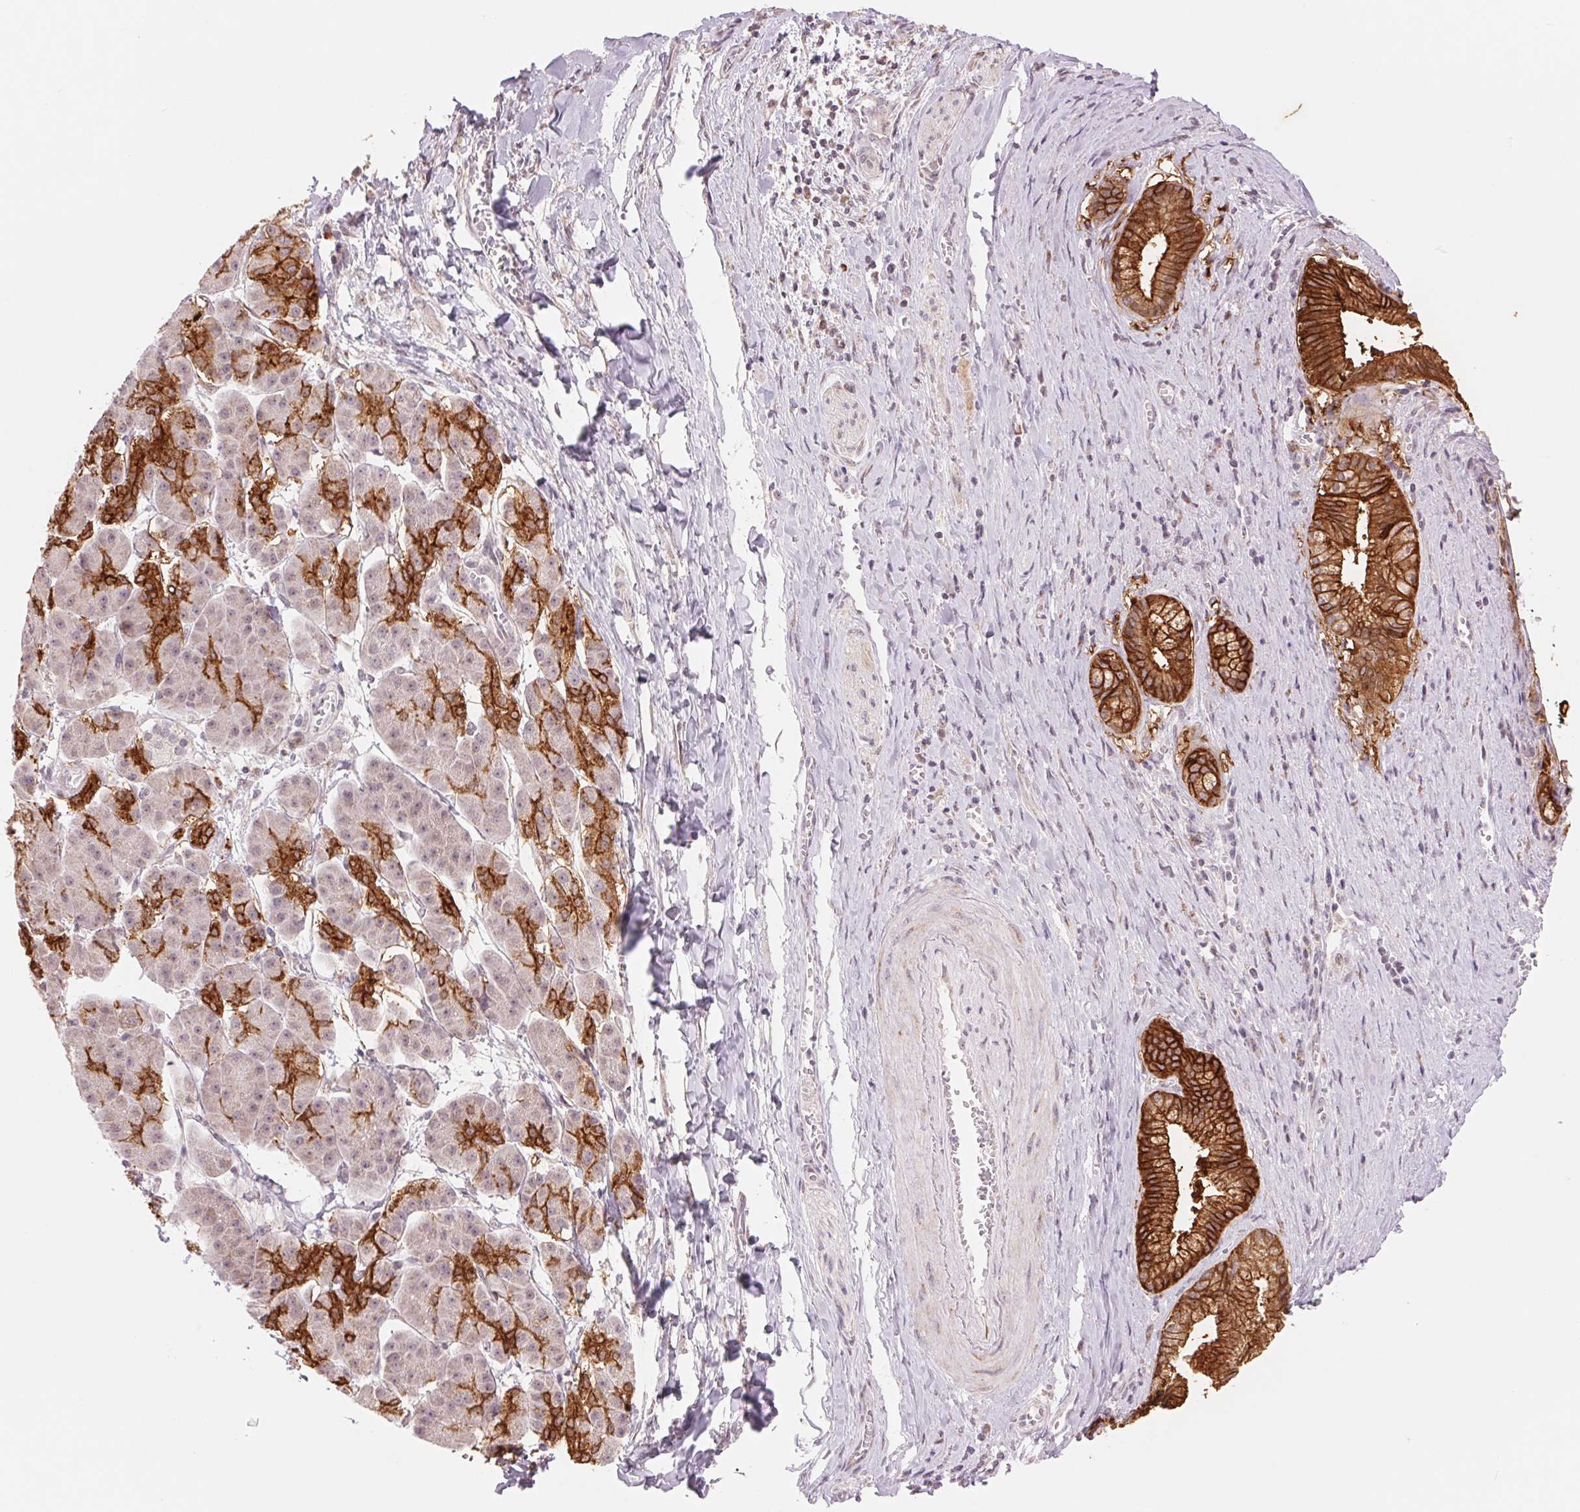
{"staining": {"intensity": "strong", "quantity": ">75%", "location": "cytoplasmic/membranous"}, "tissue": "pancreatic cancer", "cell_type": "Tumor cells", "image_type": "cancer", "snomed": [{"axis": "morphology", "description": "Normal tissue, NOS"}, {"axis": "morphology", "description": "Adenocarcinoma, NOS"}, {"axis": "topography", "description": "Lymph node"}, {"axis": "topography", "description": "Pancreas"}], "caption": "The histopathology image displays immunohistochemical staining of pancreatic cancer (adenocarcinoma). There is strong cytoplasmic/membranous positivity is seen in about >75% of tumor cells.", "gene": "ARHGAP32", "patient": {"sex": "female", "age": 58}}